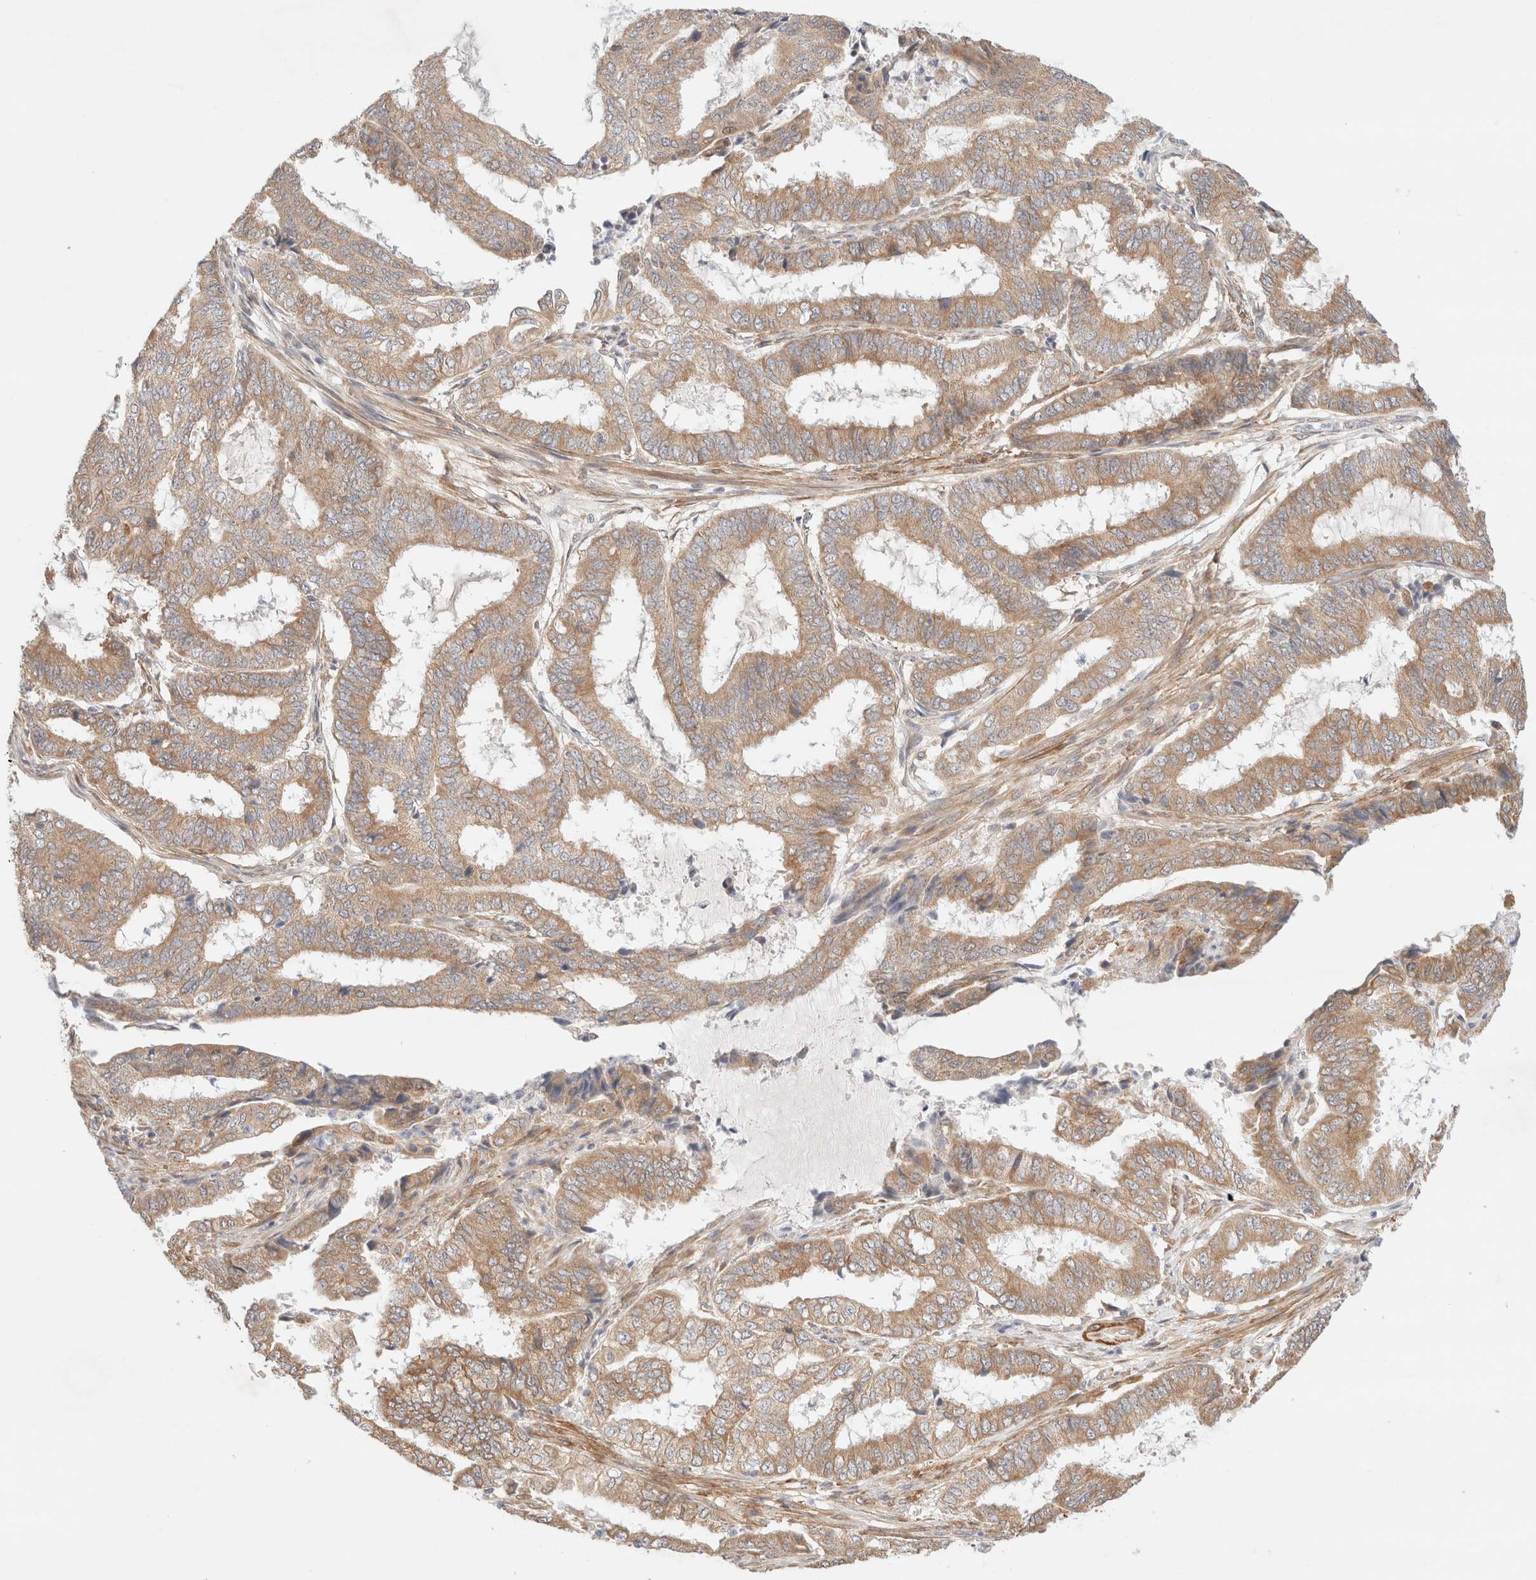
{"staining": {"intensity": "moderate", "quantity": ">75%", "location": "cytoplasmic/membranous"}, "tissue": "endometrial cancer", "cell_type": "Tumor cells", "image_type": "cancer", "snomed": [{"axis": "morphology", "description": "Adenocarcinoma, NOS"}, {"axis": "topography", "description": "Endometrium"}], "caption": "Endometrial cancer tissue shows moderate cytoplasmic/membranous staining in approximately >75% of tumor cells, visualized by immunohistochemistry.", "gene": "RRP15", "patient": {"sex": "female", "age": 51}}